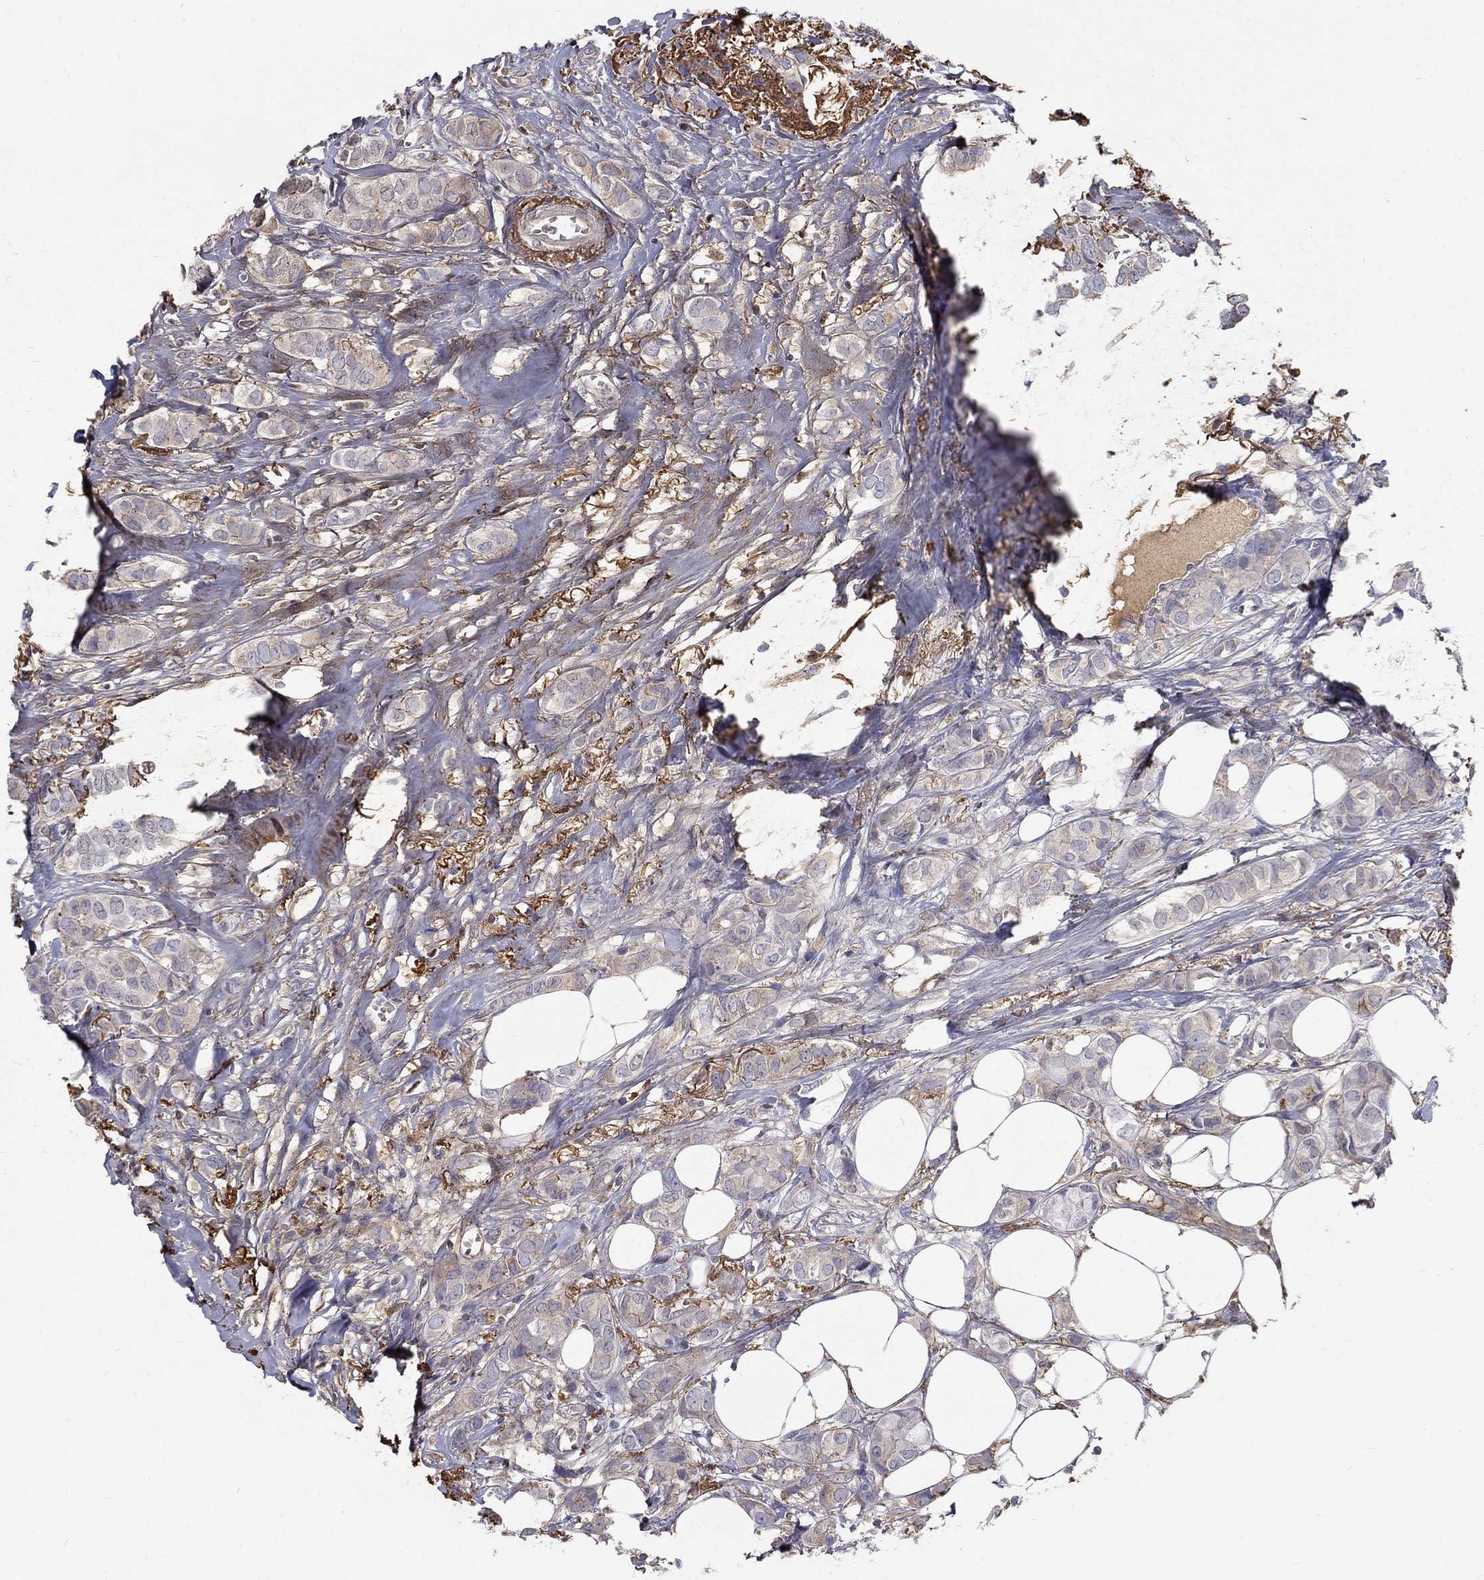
{"staining": {"intensity": "weak", "quantity": "25%-75%", "location": "cytoplasmic/membranous"}, "tissue": "breast cancer", "cell_type": "Tumor cells", "image_type": "cancer", "snomed": [{"axis": "morphology", "description": "Duct carcinoma"}, {"axis": "topography", "description": "Breast"}], "caption": "IHC (DAB) staining of breast cancer reveals weak cytoplasmic/membranous protein staining in approximately 25%-75% of tumor cells.", "gene": "EPDR1", "patient": {"sex": "female", "age": 85}}